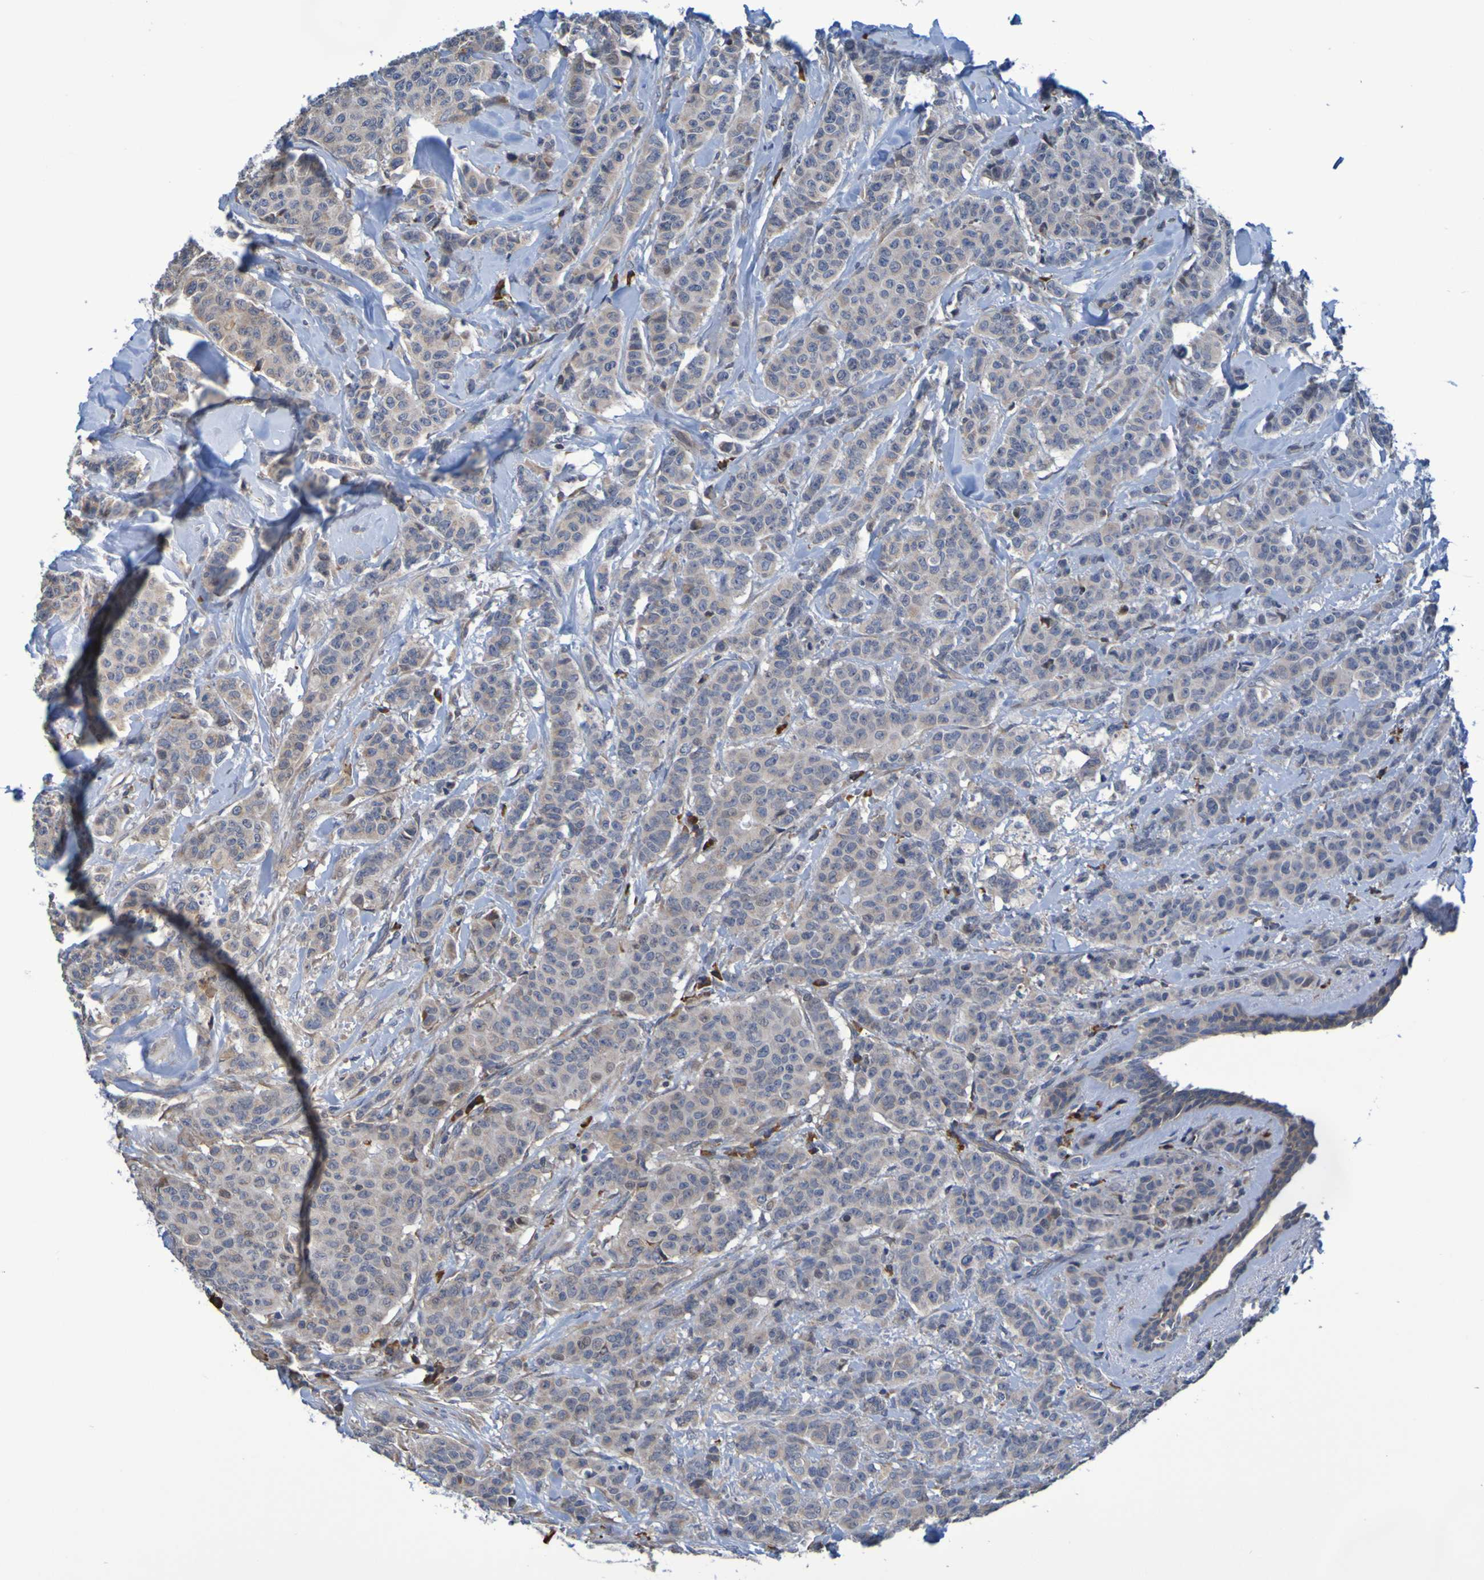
{"staining": {"intensity": "weak", "quantity": ">75%", "location": "cytoplasmic/membranous"}, "tissue": "breast cancer", "cell_type": "Tumor cells", "image_type": "cancer", "snomed": [{"axis": "morphology", "description": "Normal tissue, NOS"}, {"axis": "morphology", "description": "Duct carcinoma"}, {"axis": "topography", "description": "Breast"}], "caption": "Brown immunohistochemical staining in human intraductal carcinoma (breast) shows weak cytoplasmic/membranous expression in about >75% of tumor cells.", "gene": "CLDN18", "patient": {"sex": "female", "age": 40}}